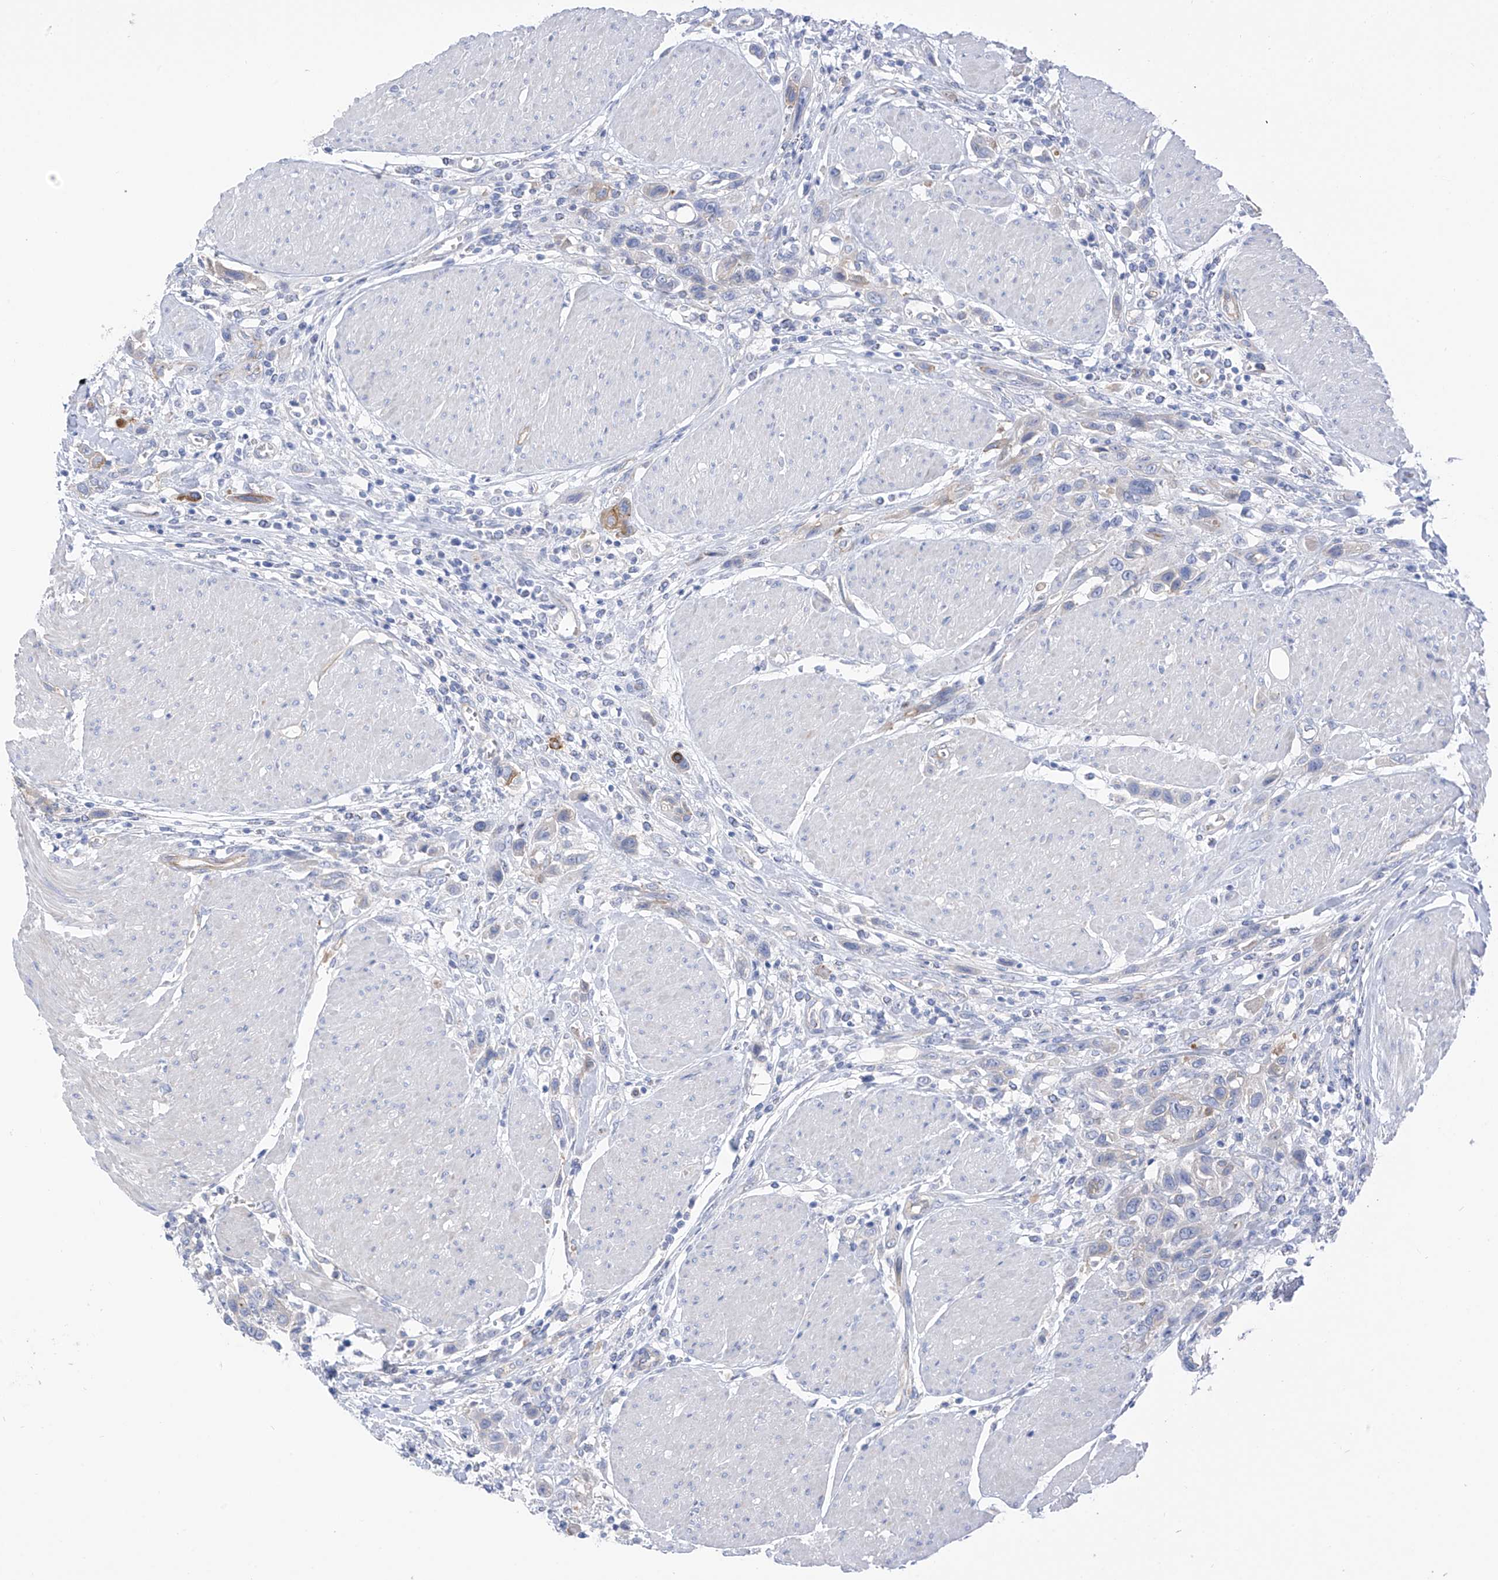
{"staining": {"intensity": "weak", "quantity": "<25%", "location": "cytoplasmic/membranous"}, "tissue": "urothelial cancer", "cell_type": "Tumor cells", "image_type": "cancer", "snomed": [{"axis": "morphology", "description": "Urothelial carcinoma, High grade"}, {"axis": "topography", "description": "Urinary bladder"}], "caption": "High magnification brightfield microscopy of high-grade urothelial carcinoma stained with DAB (3,3'-diaminobenzidine) (brown) and counterstained with hematoxylin (blue): tumor cells show no significant positivity. (DAB (3,3'-diaminobenzidine) immunohistochemistry (IHC), high magnification).", "gene": "ITGA9", "patient": {"sex": "male", "age": 50}}